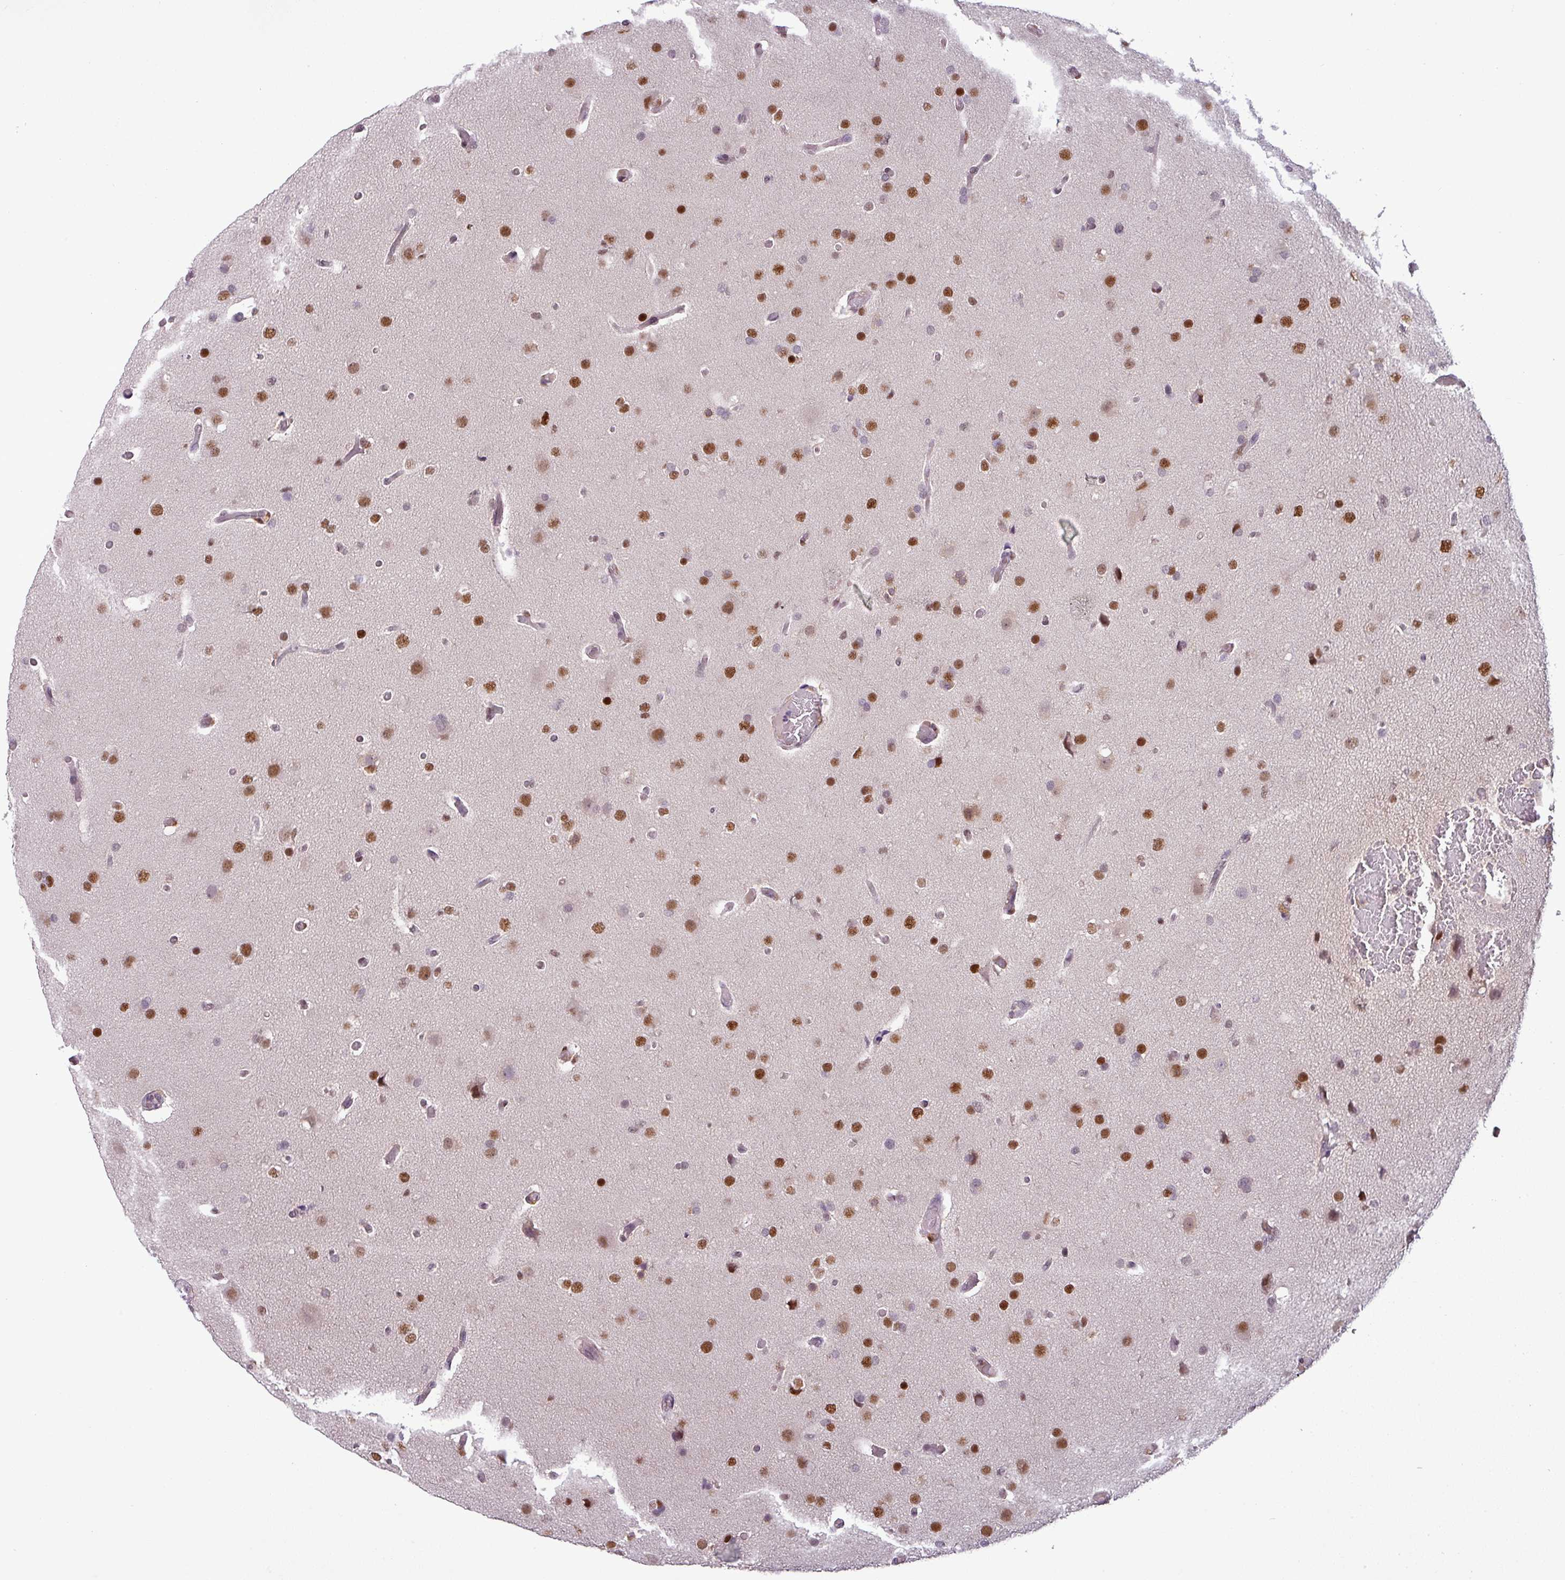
{"staining": {"intensity": "strong", "quantity": "25%-75%", "location": "nuclear"}, "tissue": "glioma", "cell_type": "Tumor cells", "image_type": "cancer", "snomed": [{"axis": "morphology", "description": "Glioma, malignant, High grade"}, {"axis": "topography", "description": "Cerebral cortex"}], "caption": "Protein staining of glioma tissue demonstrates strong nuclear positivity in about 25%-75% of tumor cells. Ihc stains the protein in brown and the nuclei are stained blue.", "gene": "IRF2BPL", "patient": {"sex": "female", "age": 36}}